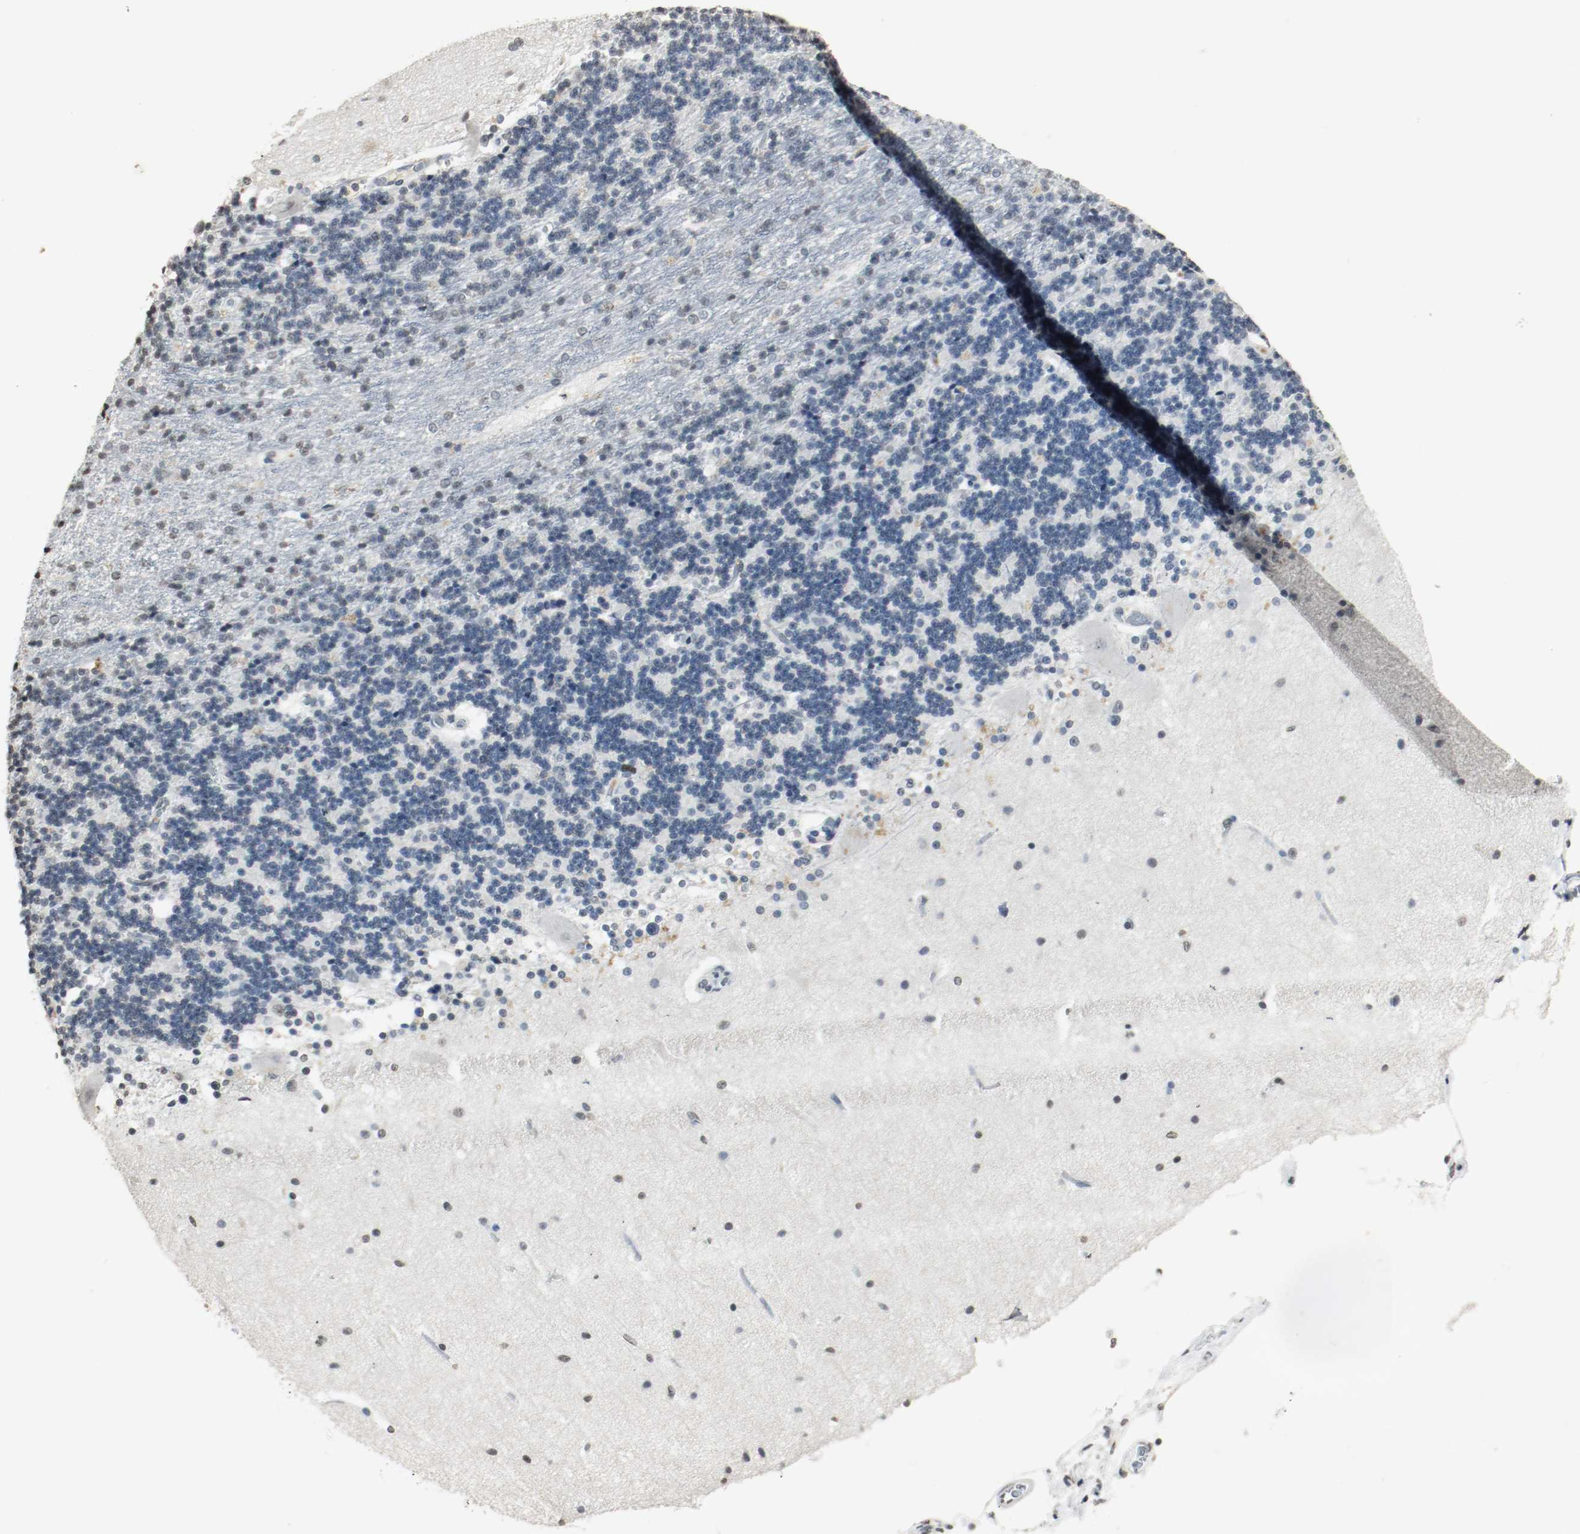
{"staining": {"intensity": "weak", "quantity": "<25%", "location": "nuclear"}, "tissue": "cerebellum", "cell_type": "Cells in granular layer", "image_type": "normal", "snomed": [{"axis": "morphology", "description": "Normal tissue, NOS"}, {"axis": "topography", "description": "Cerebellum"}], "caption": "The IHC micrograph has no significant positivity in cells in granular layer of cerebellum.", "gene": "DNMT1", "patient": {"sex": "female", "age": 54}}